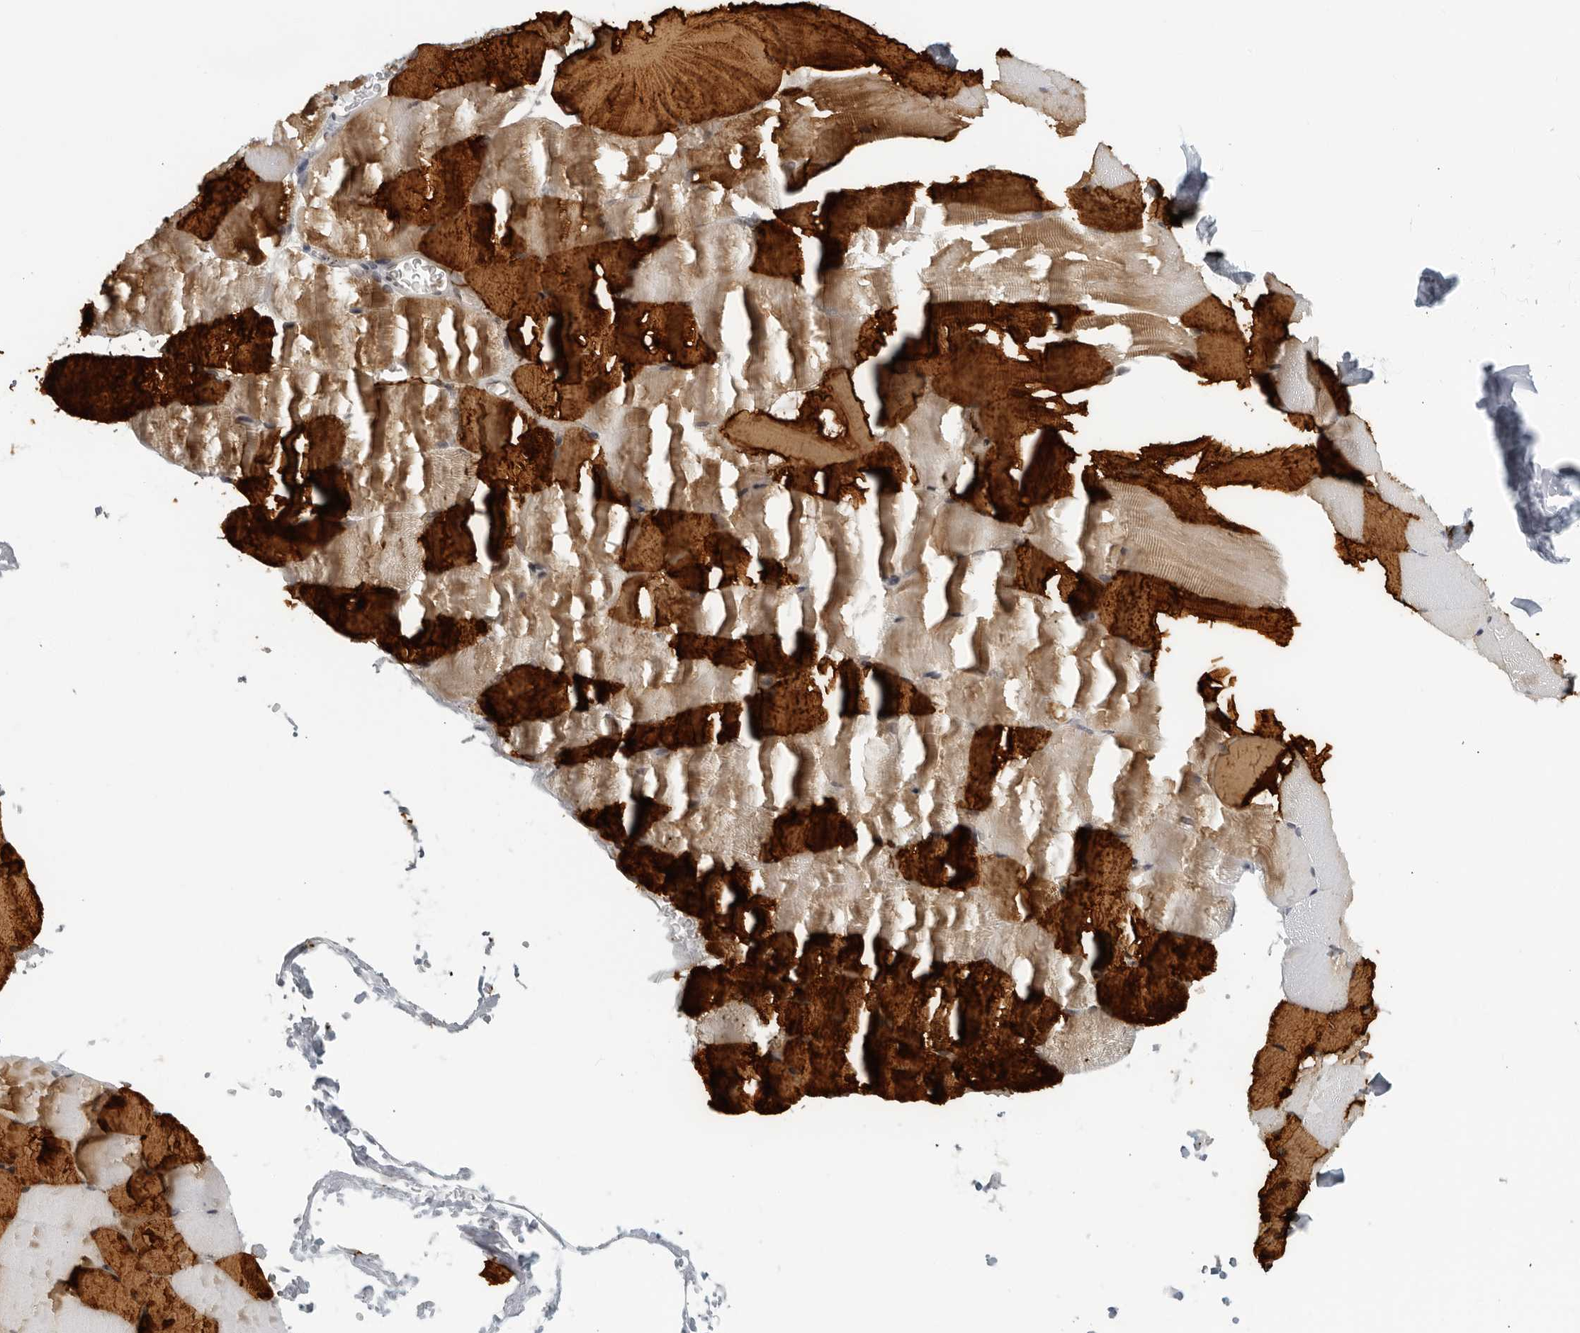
{"staining": {"intensity": "strong", "quantity": "25%-75%", "location": "cytoplasmic/membranous"}, "tissue": "skeletal muscle", "cell_type": "Myocytes", "image_type": "normal", "snomed": [{"axis": "morphology", "description": "Normal tissue, NOS"}, {"axis": "topography", "description": "Skeletal muscle"}, {"axis": "topography", "description": "Parathyroid gland"}], "caption": "Strong cytoplasmic/membranous protein expression is appreciated in about 25%-75% of myocytes in skeletal muscle. The staining is performed using DAB brown chromogen to label protein expression. The nuclei are counter-stained blue using hematoxylin.", "gene": "RC3H1", "patient": {"sex": "female", "age": 37}}